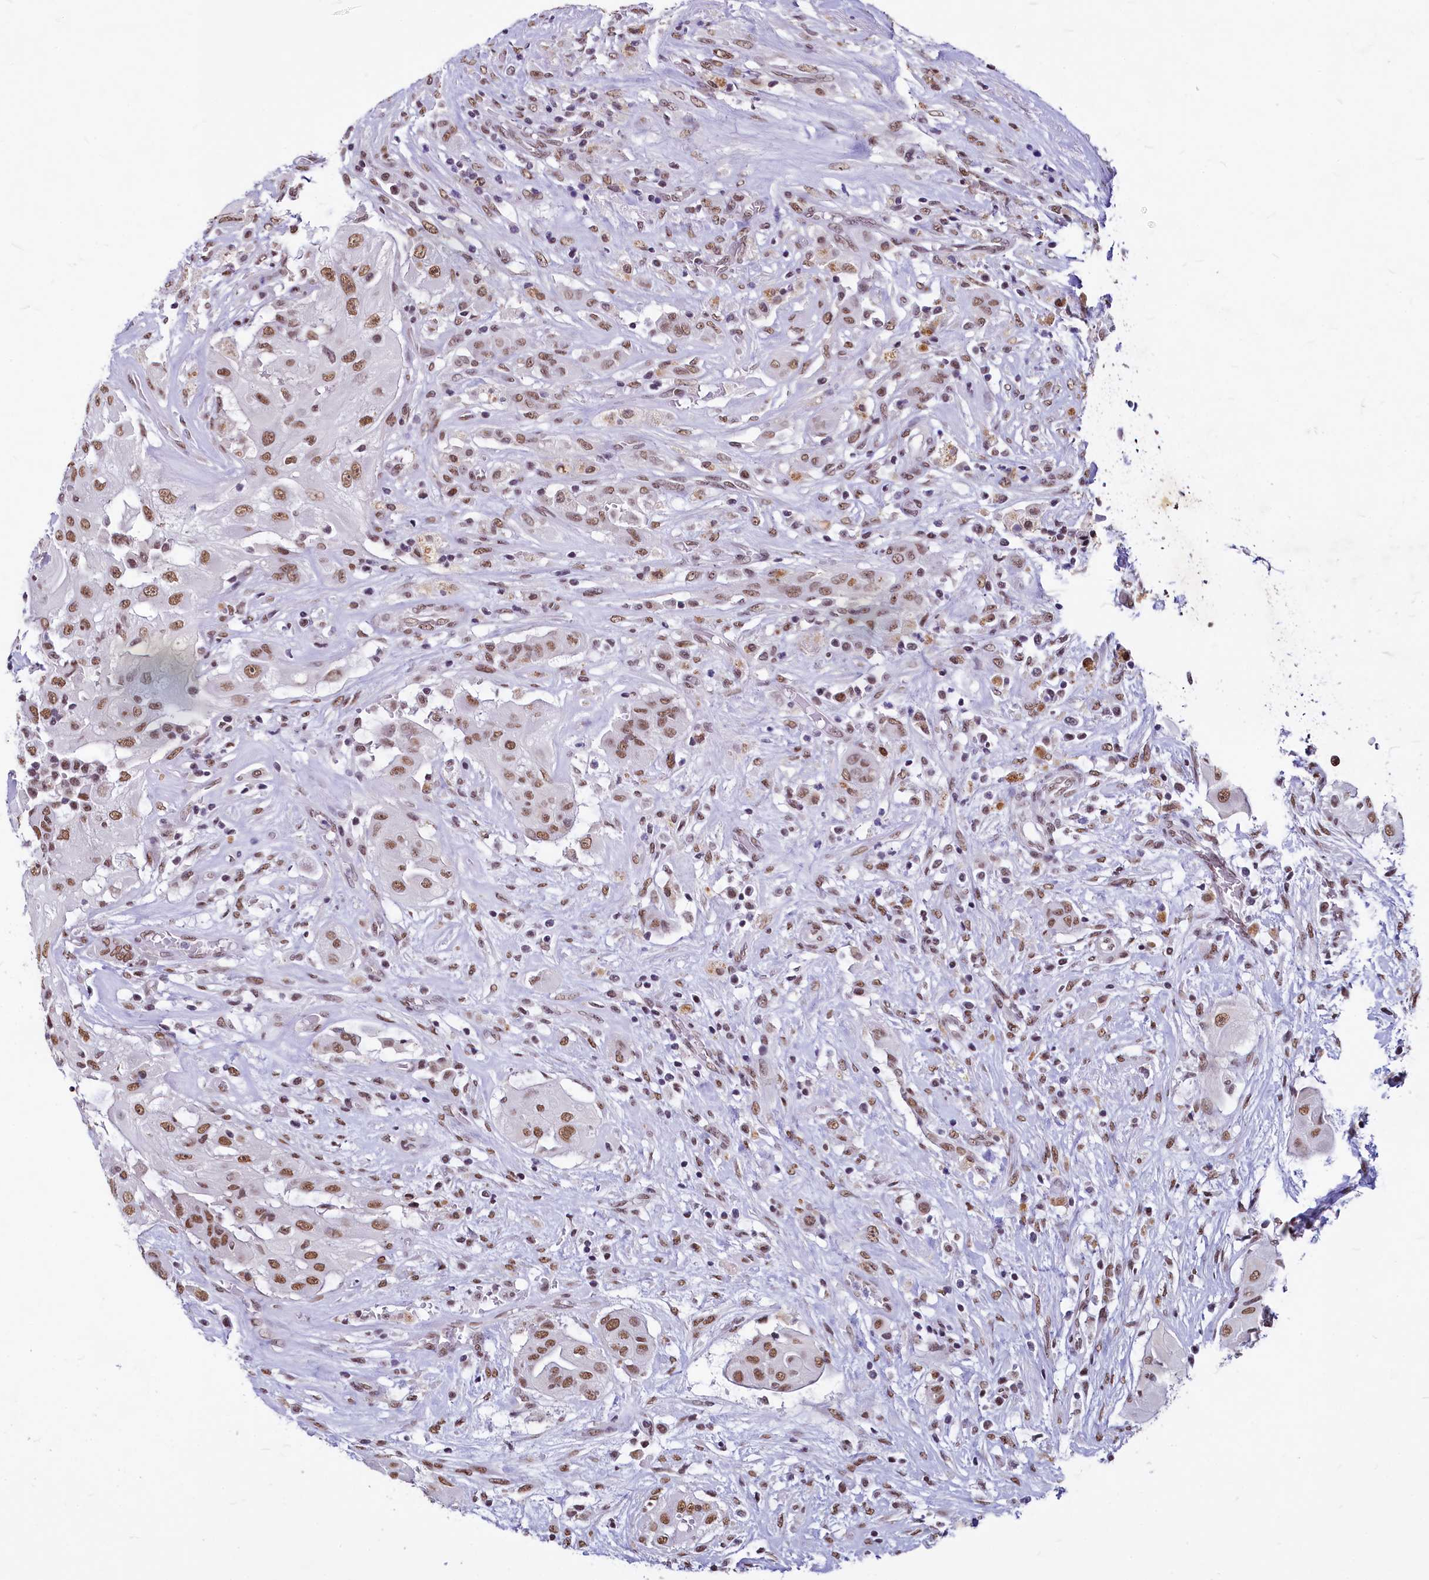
{"staining": {"intensity": "moderate", "quantity": ">75%", "location": "nuclear"}, "tissue": "thyroid cancer", "cell_type": "Tumor cells", "image_type": "cancer", "snomed": [{"axis": "morphology", "description": "Papillary adenocarcinoma, NOS"}, {"axis": "topography", "description": "Thyroid gland"}], "caption": "High-magnification brightfield microscopy of papillary adenocarcinoma (thyroid) stained with DAB (3,3'-diaminobenzidine) (brown) and counterstained with hematoxylin (blue). tumor cells exhibit moderate nuclear staining is appreciated in approximately>75% of cells.", "gene": "PARPBP", "patient": {"sex": "female", "age": 59}}